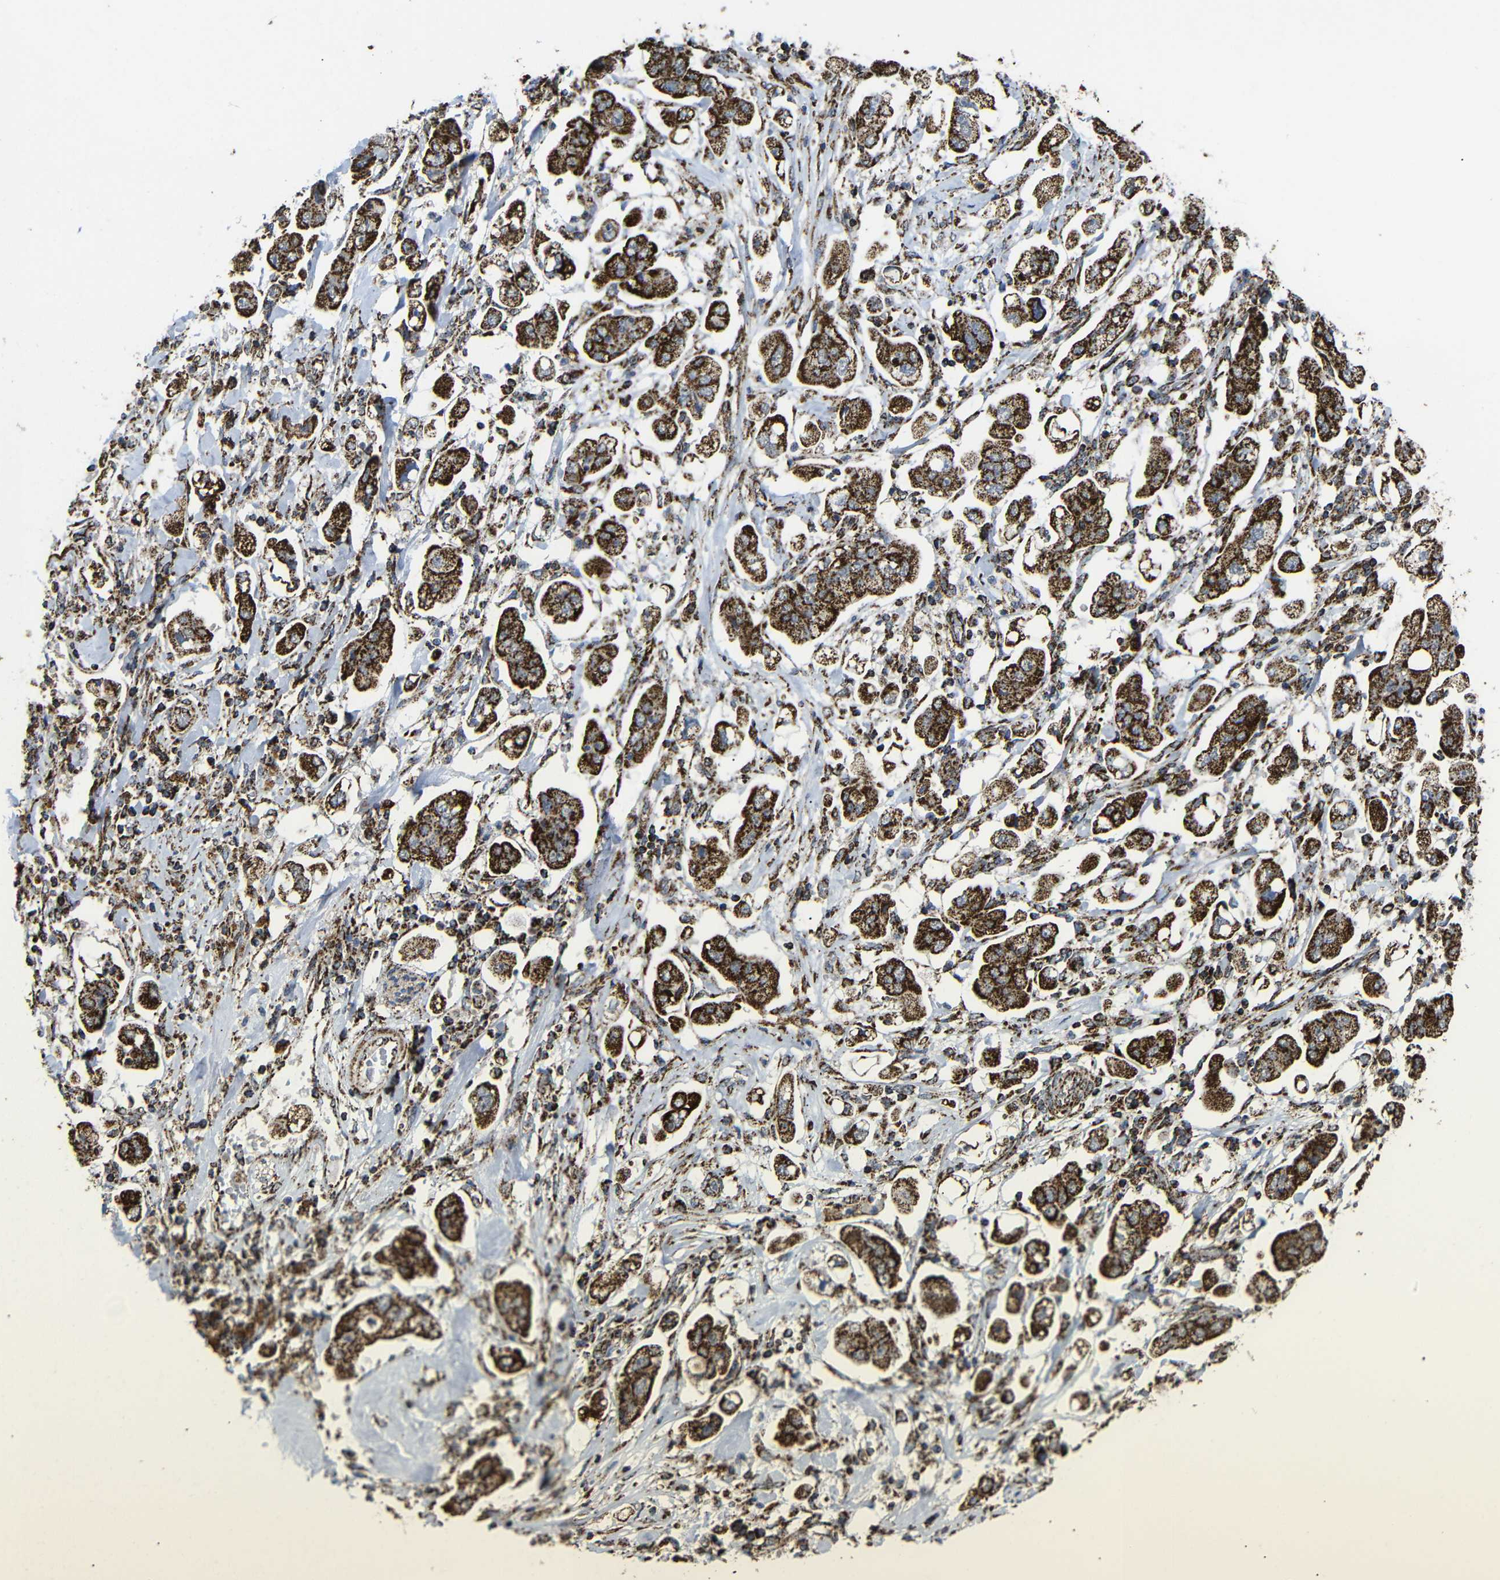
{"staining": {"intensity": "strong", "quantity": ">75%", "location": "cytoplasmic/membranous"}, "tissue": "stomach cancer", "cell_type": "Tumor cells", "image_type": "cancer", "snomed": [{"axis": "morphology", "description": "Adenocarcinoma, NOS"}, {"axis": "topography", "description": "Stomach"}], "caption": "A micrograph of stomach cancer stained for a protein demonstrates strong cytoplasmic/membranous brown staining in tumor cells.", "gene": "ATP5F1A", "patient": {"sex": "male", "age": 62}}